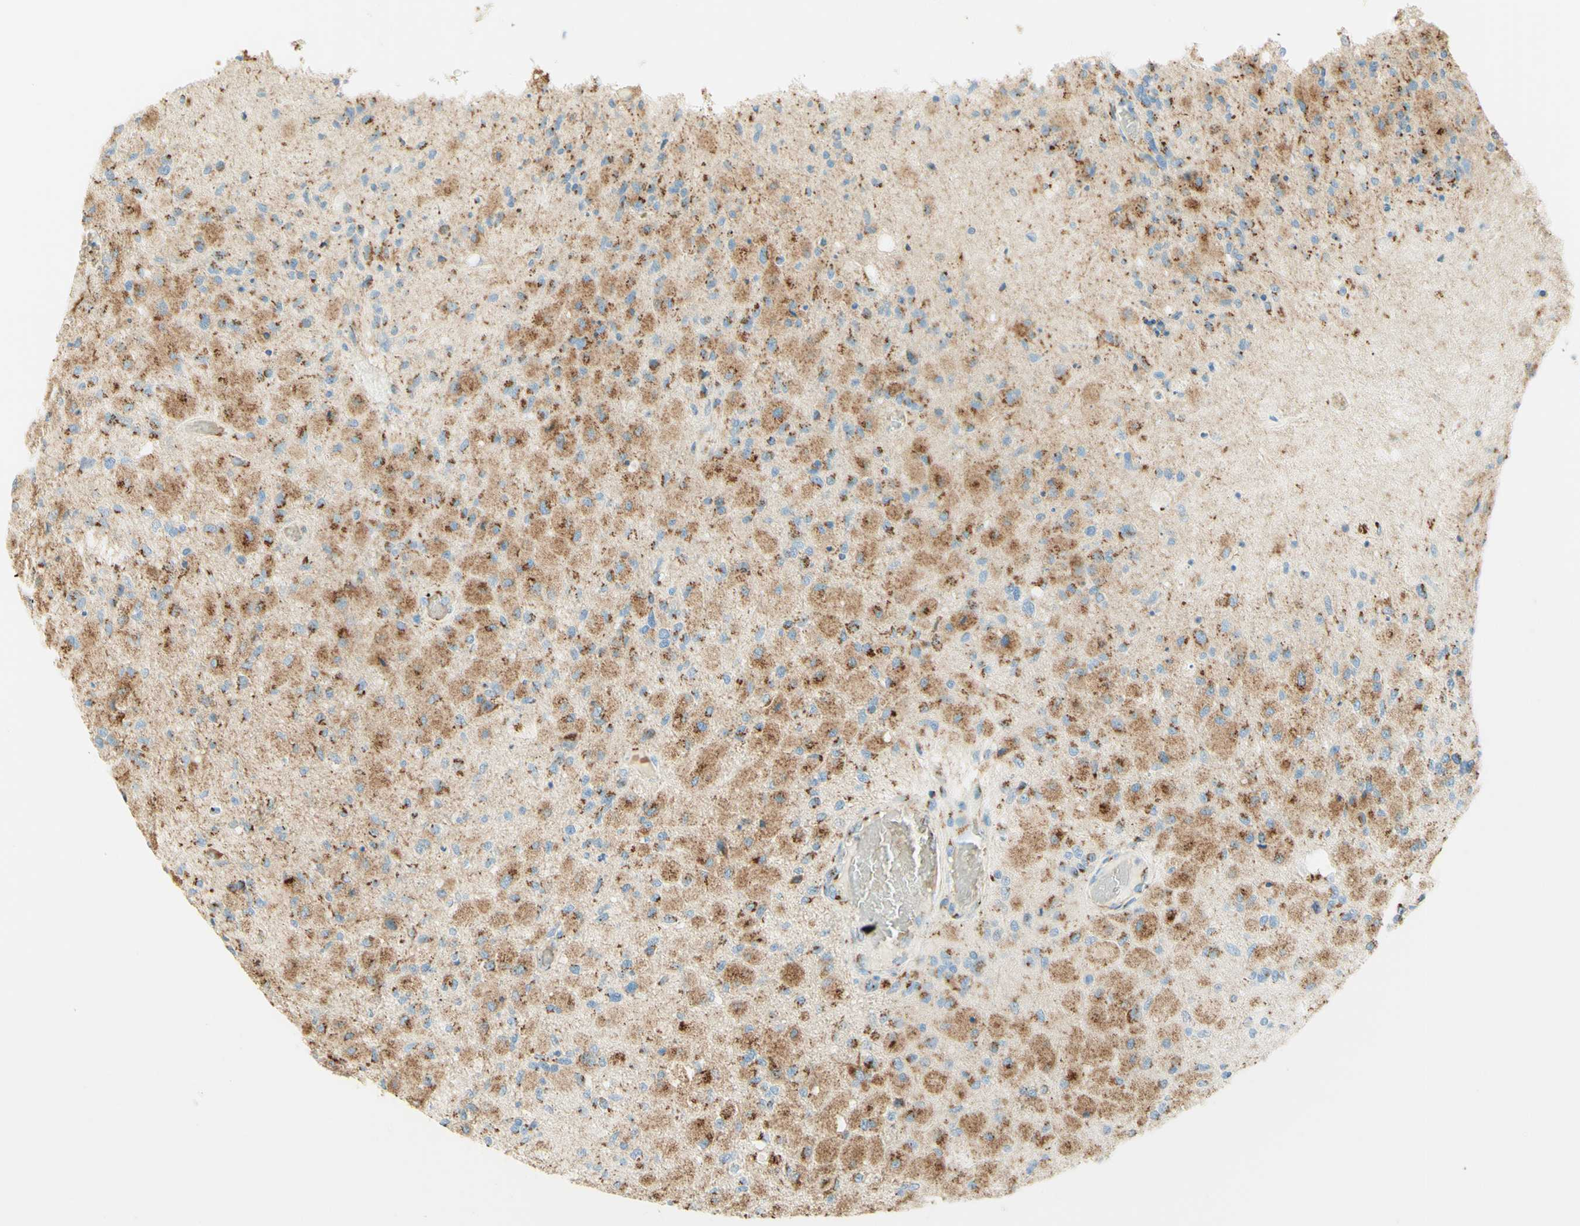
{"staining": {"intensity": "moderate", "quantity": ">75%", "location": "cytoplasmic/membranous"}, "tissue": "glioma", "cell_type": "Tumor cells", "image_type": "cancer", "snomed": [{"axis": "morphology", "description": "Normal tissue, NOS"}, {"axis": "morphology", "description": "Glioma, malignant, High grade"}, {"axis": "topography", "description": "Cerebral cortex"}], "caption": "The image displays staining of glioma, revealing moderate cytoplasmic/membranous protein staining (brown color) within tumor cells.", "gene": "GOLGB1", "patient": {"sex": "male", "age": 77}}